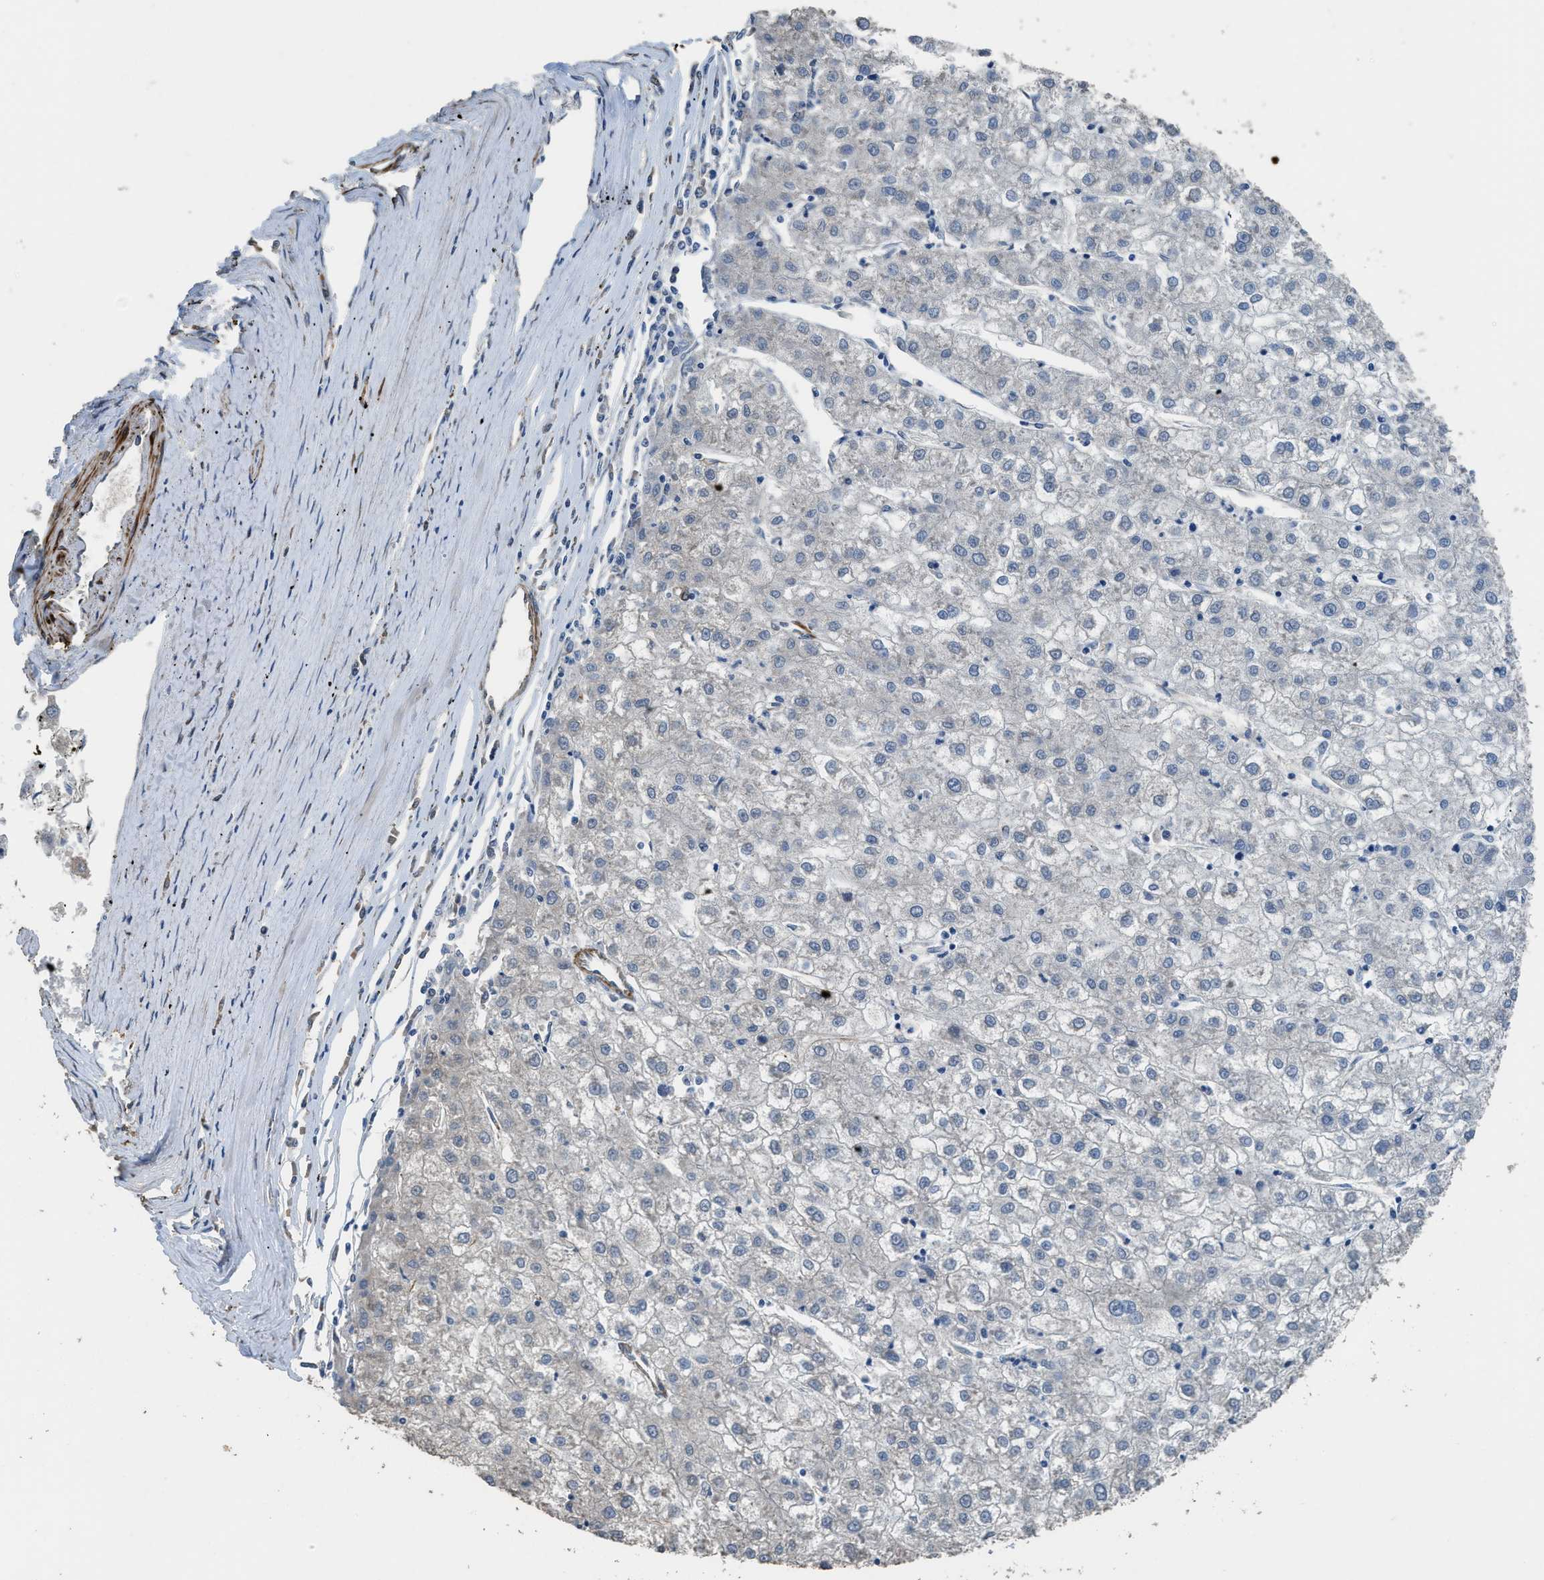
{"staining": {"intensity": "negative", "quantity": "none", "location": "none"}, "tissue": "liver cancer", "cell_type": "Tumor cells", "image_type": "cancer", "snomed": [{"axis": "morphology", "description": "Carcinoma, Hepatocellular, NOS"}, {"axis": "topography", "description": "Liver"}], "caption": "This is an immunohistochemistry photomicrograph of hepatocellular carcinoma (liver). There is no expression in tumor cells.", "gene": "SYNM", "patient": {"sex": "male", "age": 72}}